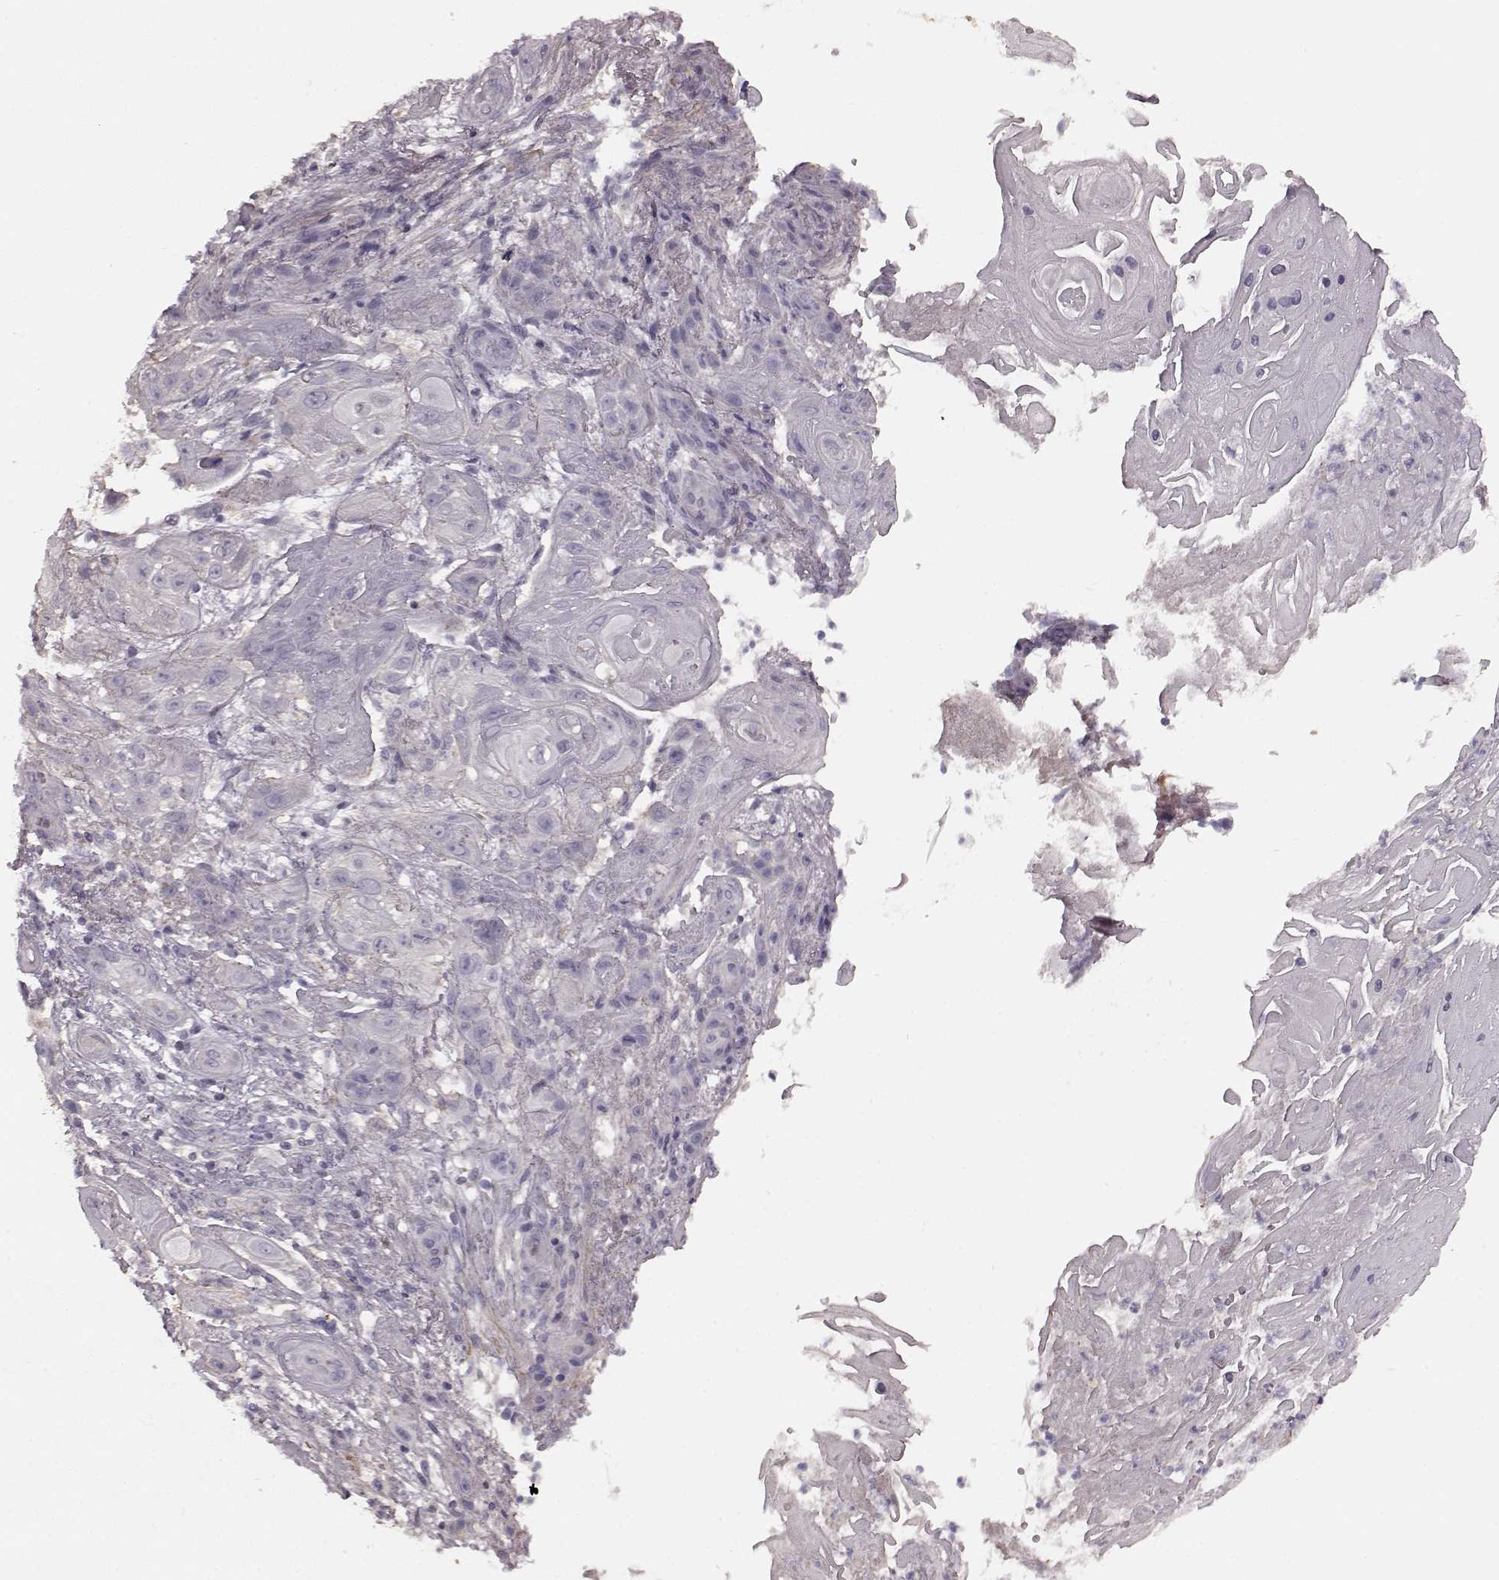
{"staining": {"intensity": "negative", "quantity": "none", "location": "none"}, "tissue": "skin cancer", "cell_type": "Tumor cells", "image_type": "cancer", "snomed": [{"axis": "morphology", "description": "Squamous cell carcinoma, NOS"}, {"axis": "topography", "description": "Skin"}], "caption": "DAB immunohistochemical staining of human skin cancer demonstrates no significant expression in tumor cells.", "gene": "PDCD1", "patient": {"sex": "male", "age": 62}}